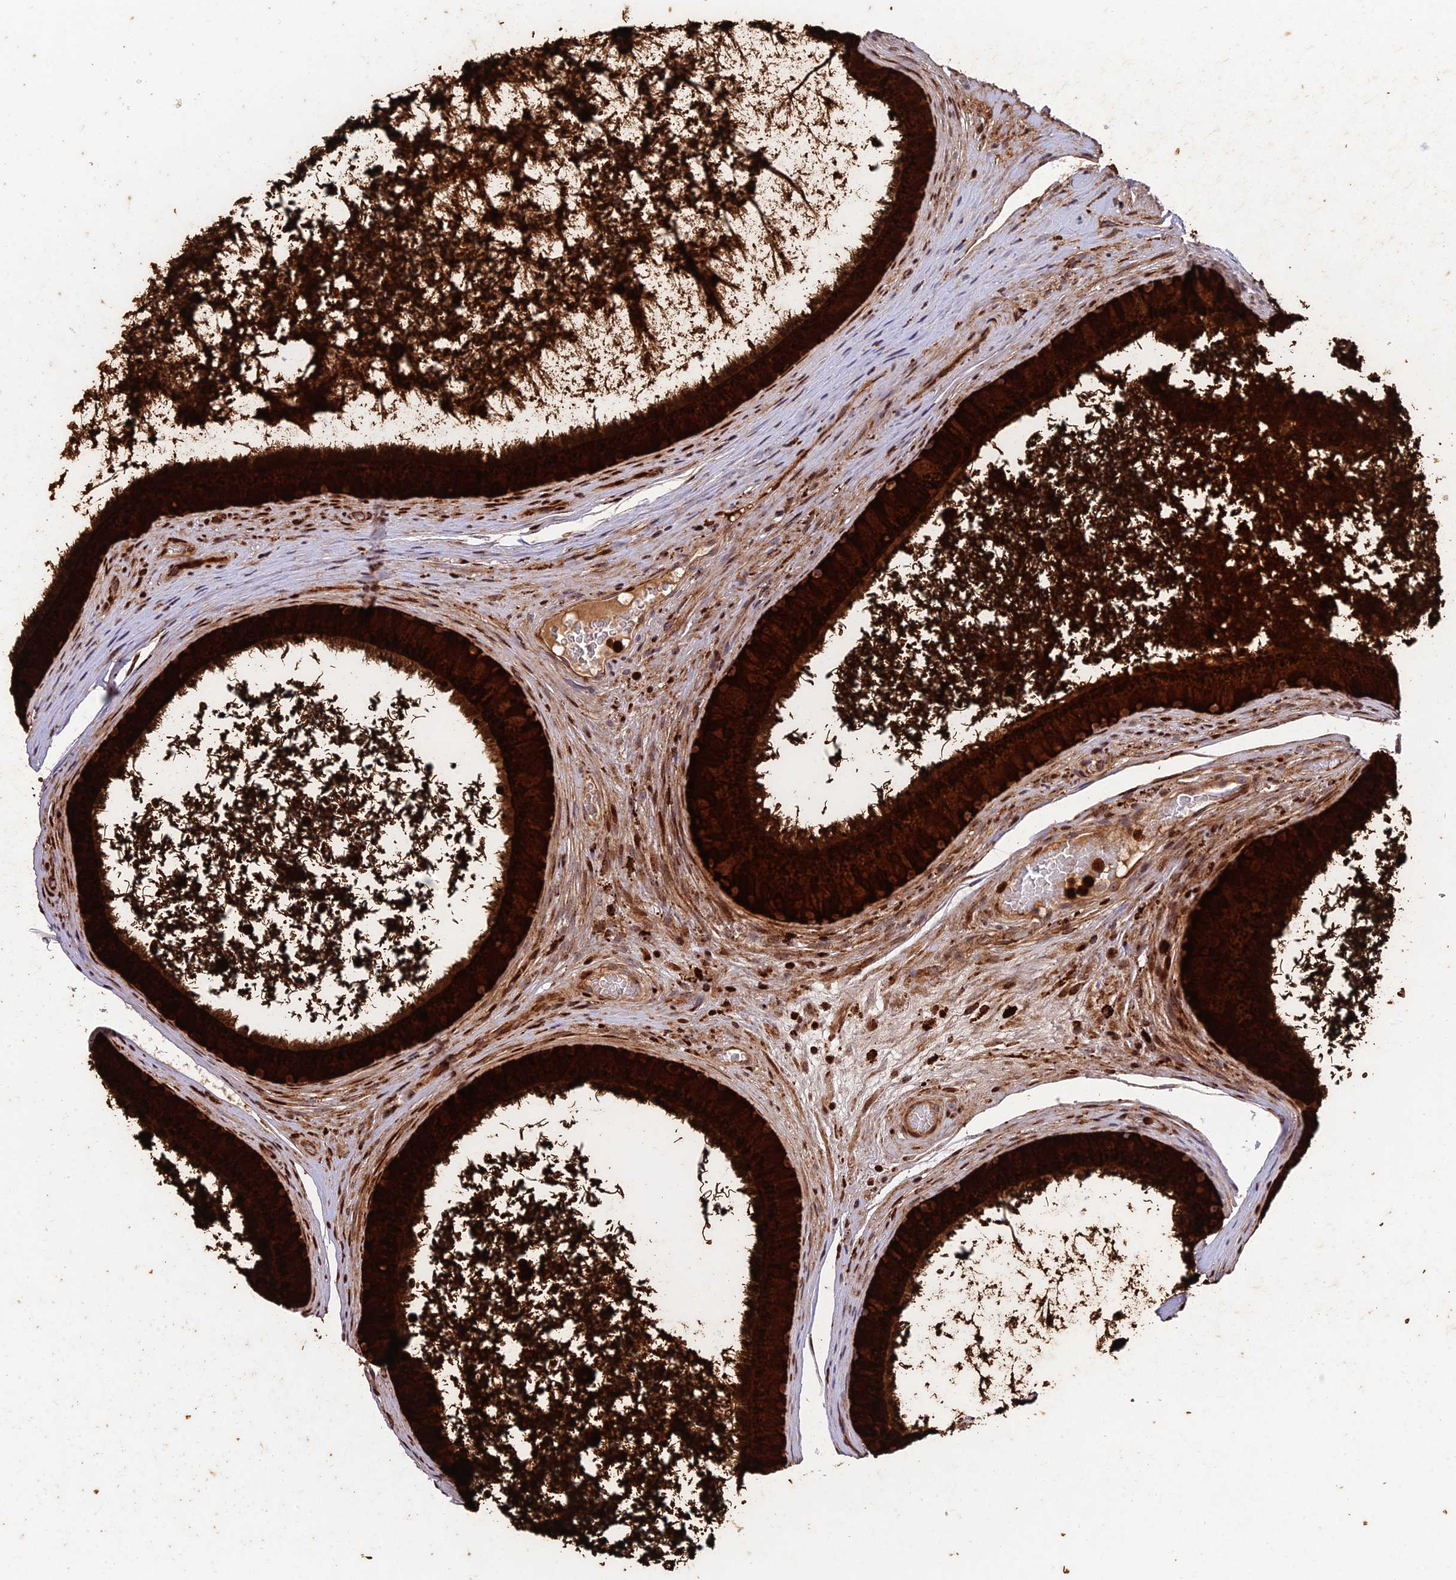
{"staining": {"intensity": "strong", "quantity": ">75%", "location": "cytoplasmic/membranous,nuclear"}, "tissue": "epididymis", "cell_type": "Glandular cells", "image_type": "normal", "snomed": [{"axis": "morphology", "description": "Normal tissue, NOS"}, {"axis": "topography", "description": "Epididymis, spermatic cord, NOS"}], "caption": "IHC of benign epididymis displays high levels of strong cytoplasmic/membranous,nuclear staining in approximately >75% of glandular cells. The protein of interest is stained brown, and the nuclei are stained in blue (DAB IHC with brightfield microscopy, high magnification).", "gene": "CPSF4L", "patient": {"sex": "male", "age": 50}}